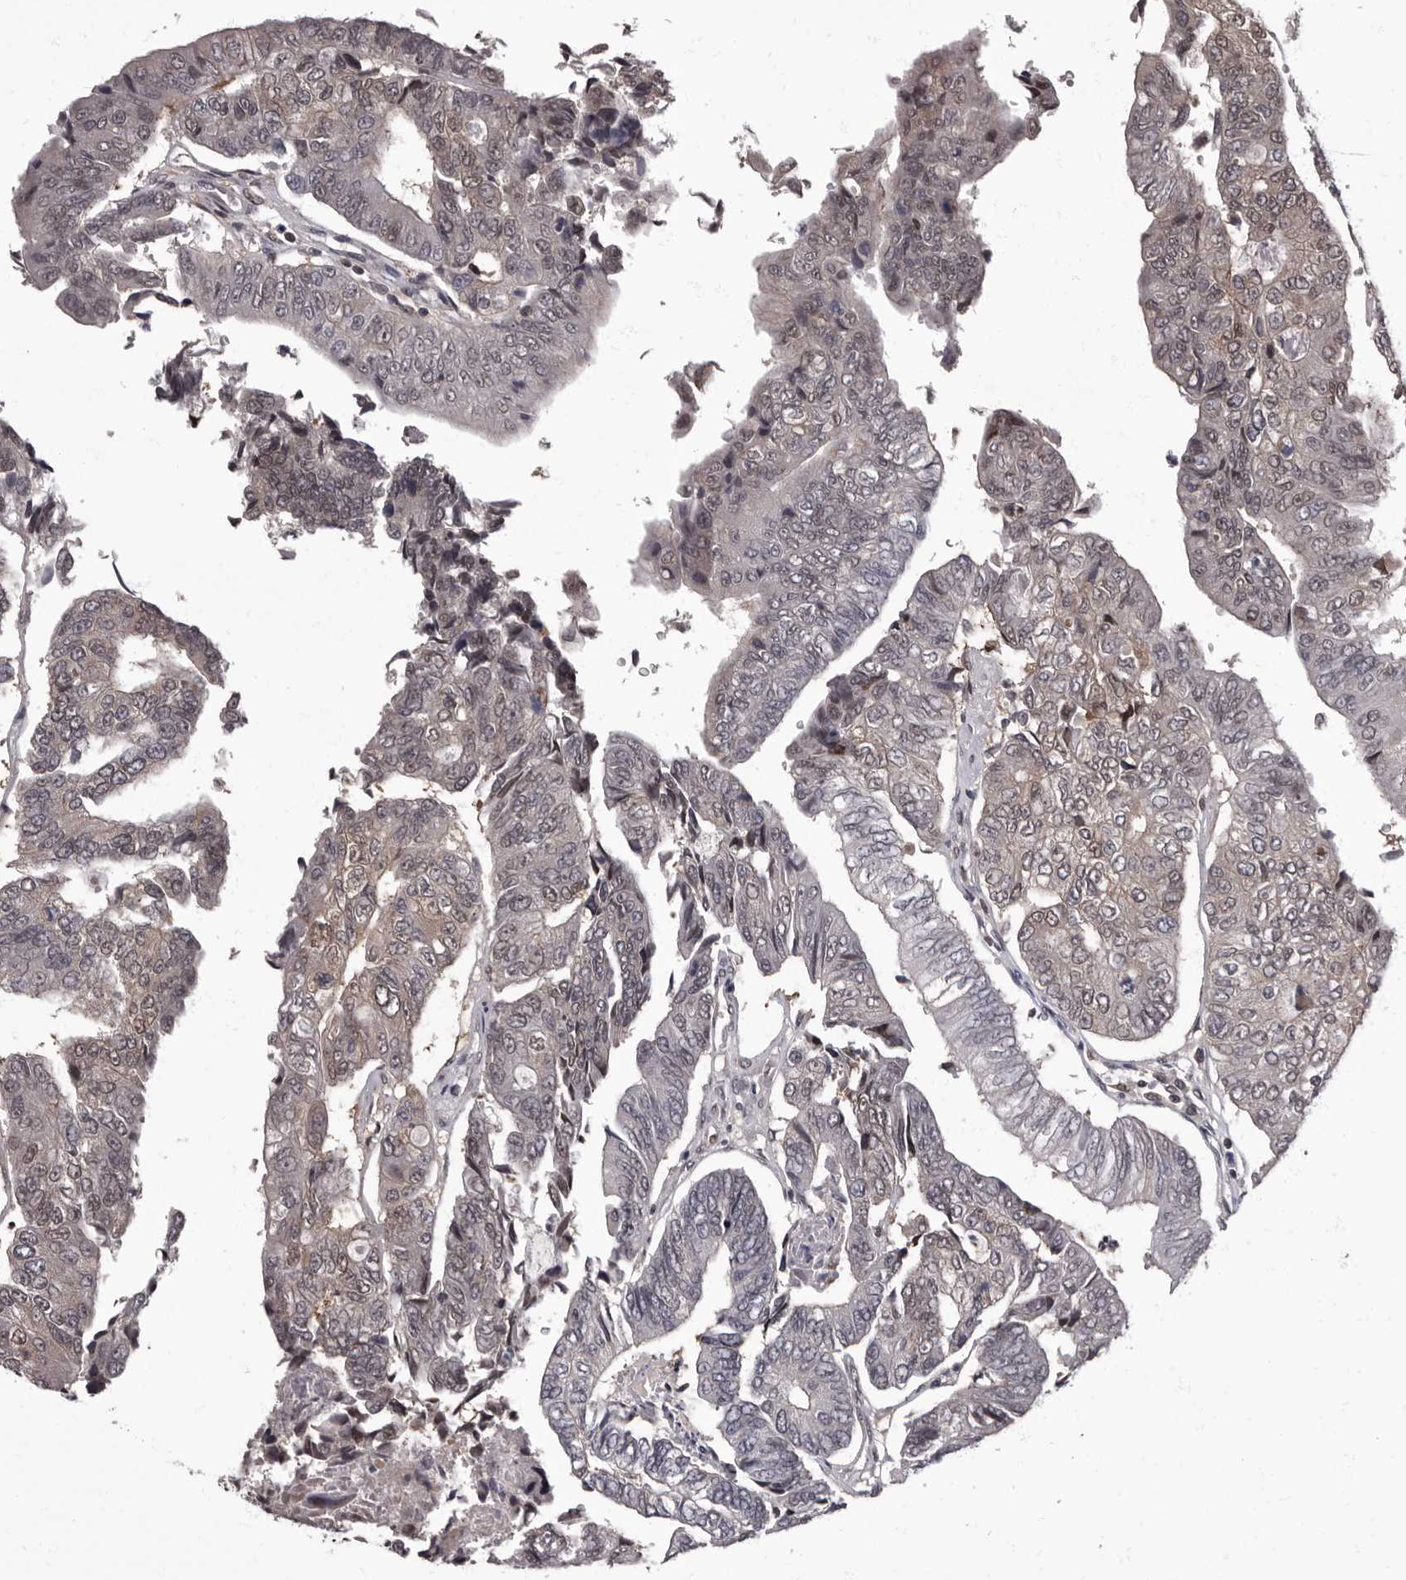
{"staining": {"intensity": "weak", "quantity": "<25%", "location": "nuclear"}, "tissue": "colorectal cancer", "cell_type": "Tumor cells", "image_type": "cancer", "snomed": [{"axis": "morphology", "description": "Adenocarcinoma, NOS"}, {"axis": "topography", "description": "Colon"}], "caption": "High magnification brightfield microscopy of colorectal cancer (adenocarcinoma) stained with DAB (brown) and counterstained with hematoxylin (blue): tumor cells show no significant positivity.", "gene": "C1orf50", "patient": {"sex": "female", "age": 67}}